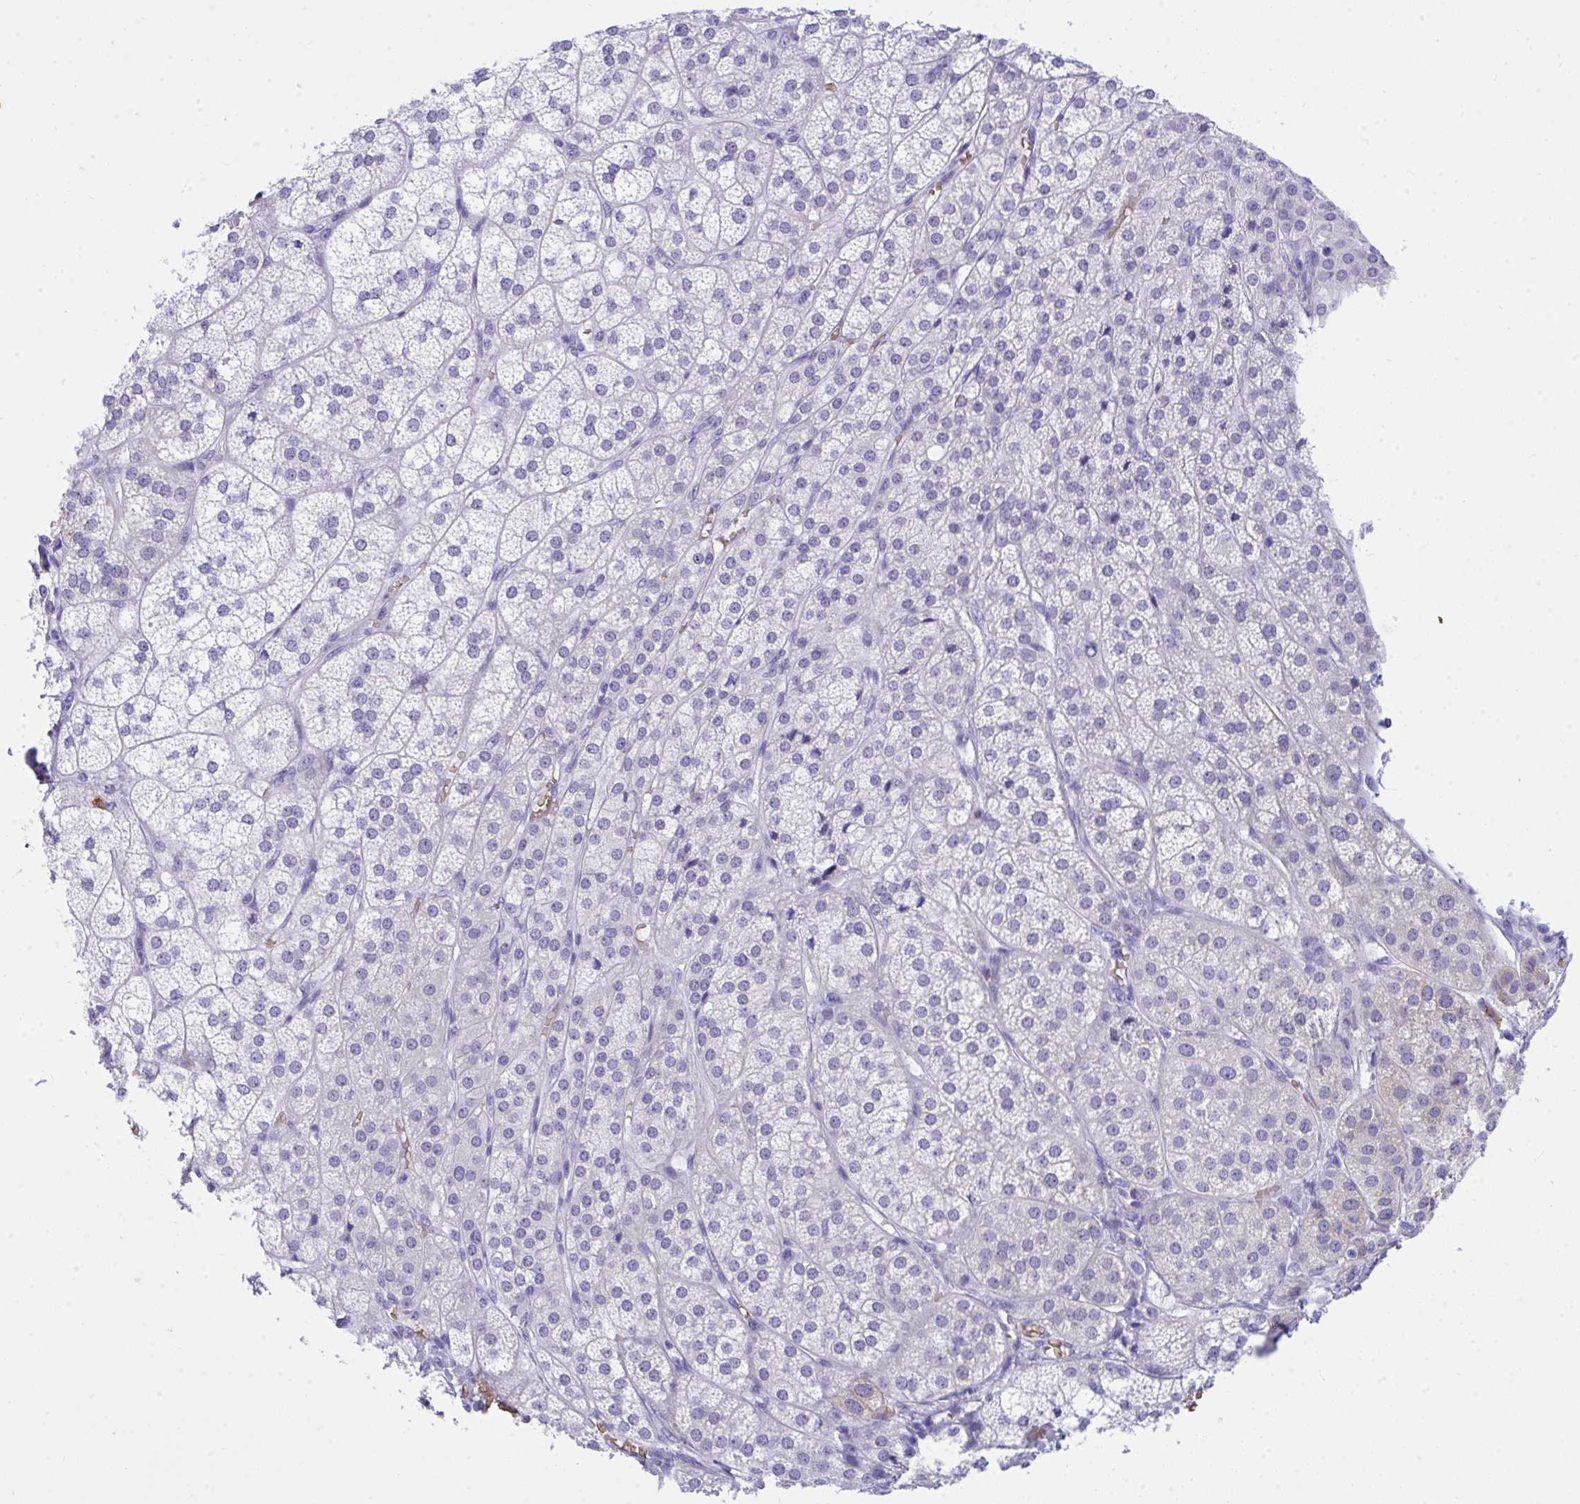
{"staining": {"intensity": "negative", "quantity": "none", "location": "none"}, "tissue": "adrenal gland", "cell_type": "Glandular cells", "image_type": "normal", "snomed": [{"axis": "morphology", "description": "Normal tissue, NOS"}, {"axis": "topography", "description": "Adrenal gland"}], "caption": "The photomicrograph demonstrates no staining of glandular cells in normal adrenal gland.", "gene": "ANK1", "patient": {"sex": "female", "age": 60}}